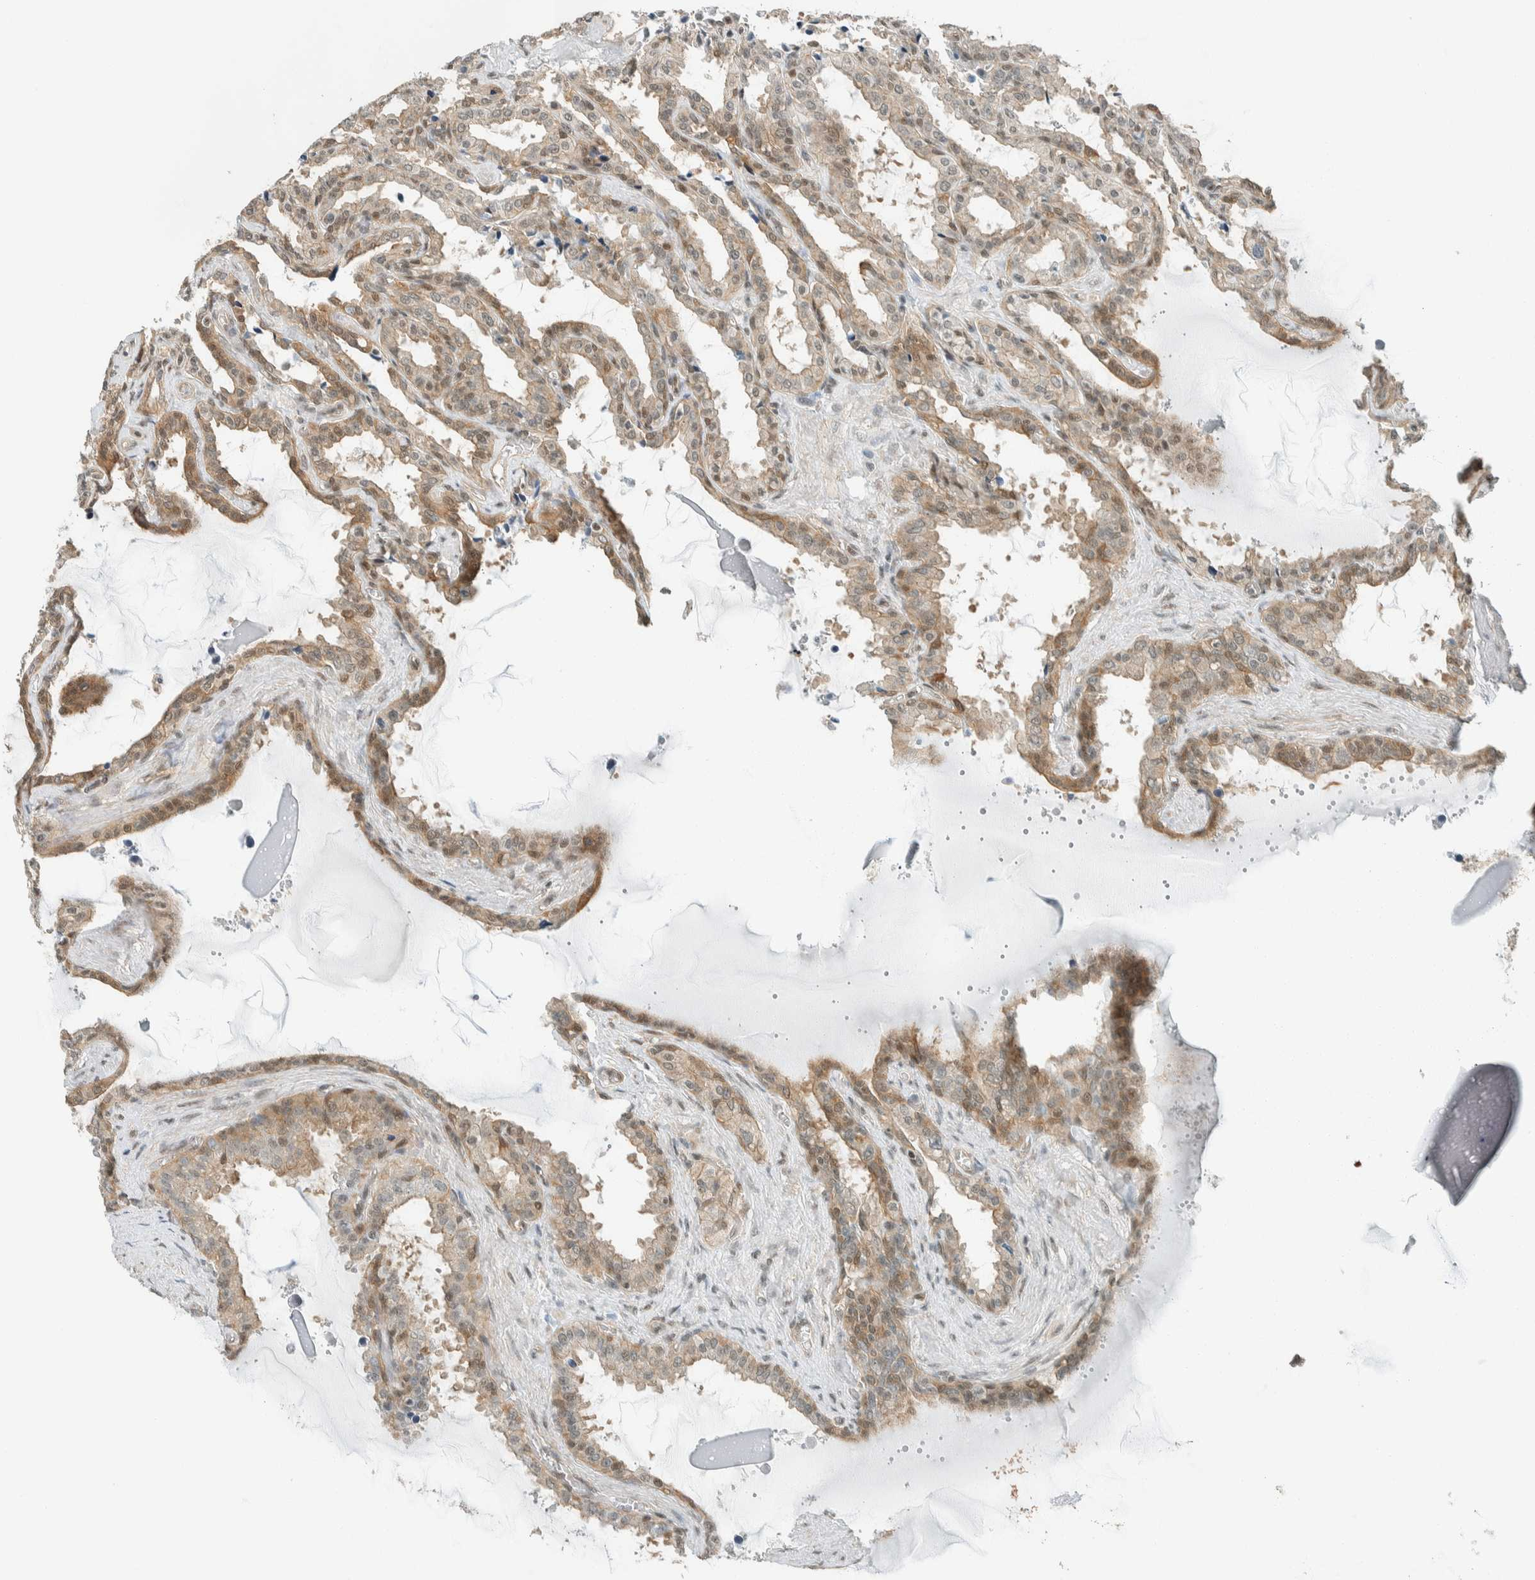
{"staining": {"intensity": "weak", "quantity": ">75%", "location": "cytoplasmic/membranous,nuclear"}, "tissue": "seminal vesicle", "cell_type": "Glandular cells", "image_type": "normal", "snomed": [{"axis": "morphology", "description": "Normal tissue, NOS"}, {"axis": "topography", "description": "Seminal veicle"}], "caption": "Brown immunohistochemical staining in benign human seminal vesicle displays weak cytoplasmic/membranous,nuclear expression in approximately >75% of glandular cells. Nuclei are stained in blue.", "gene": "NIBAN2", "patient": {"sex": "male", "age": 46}}